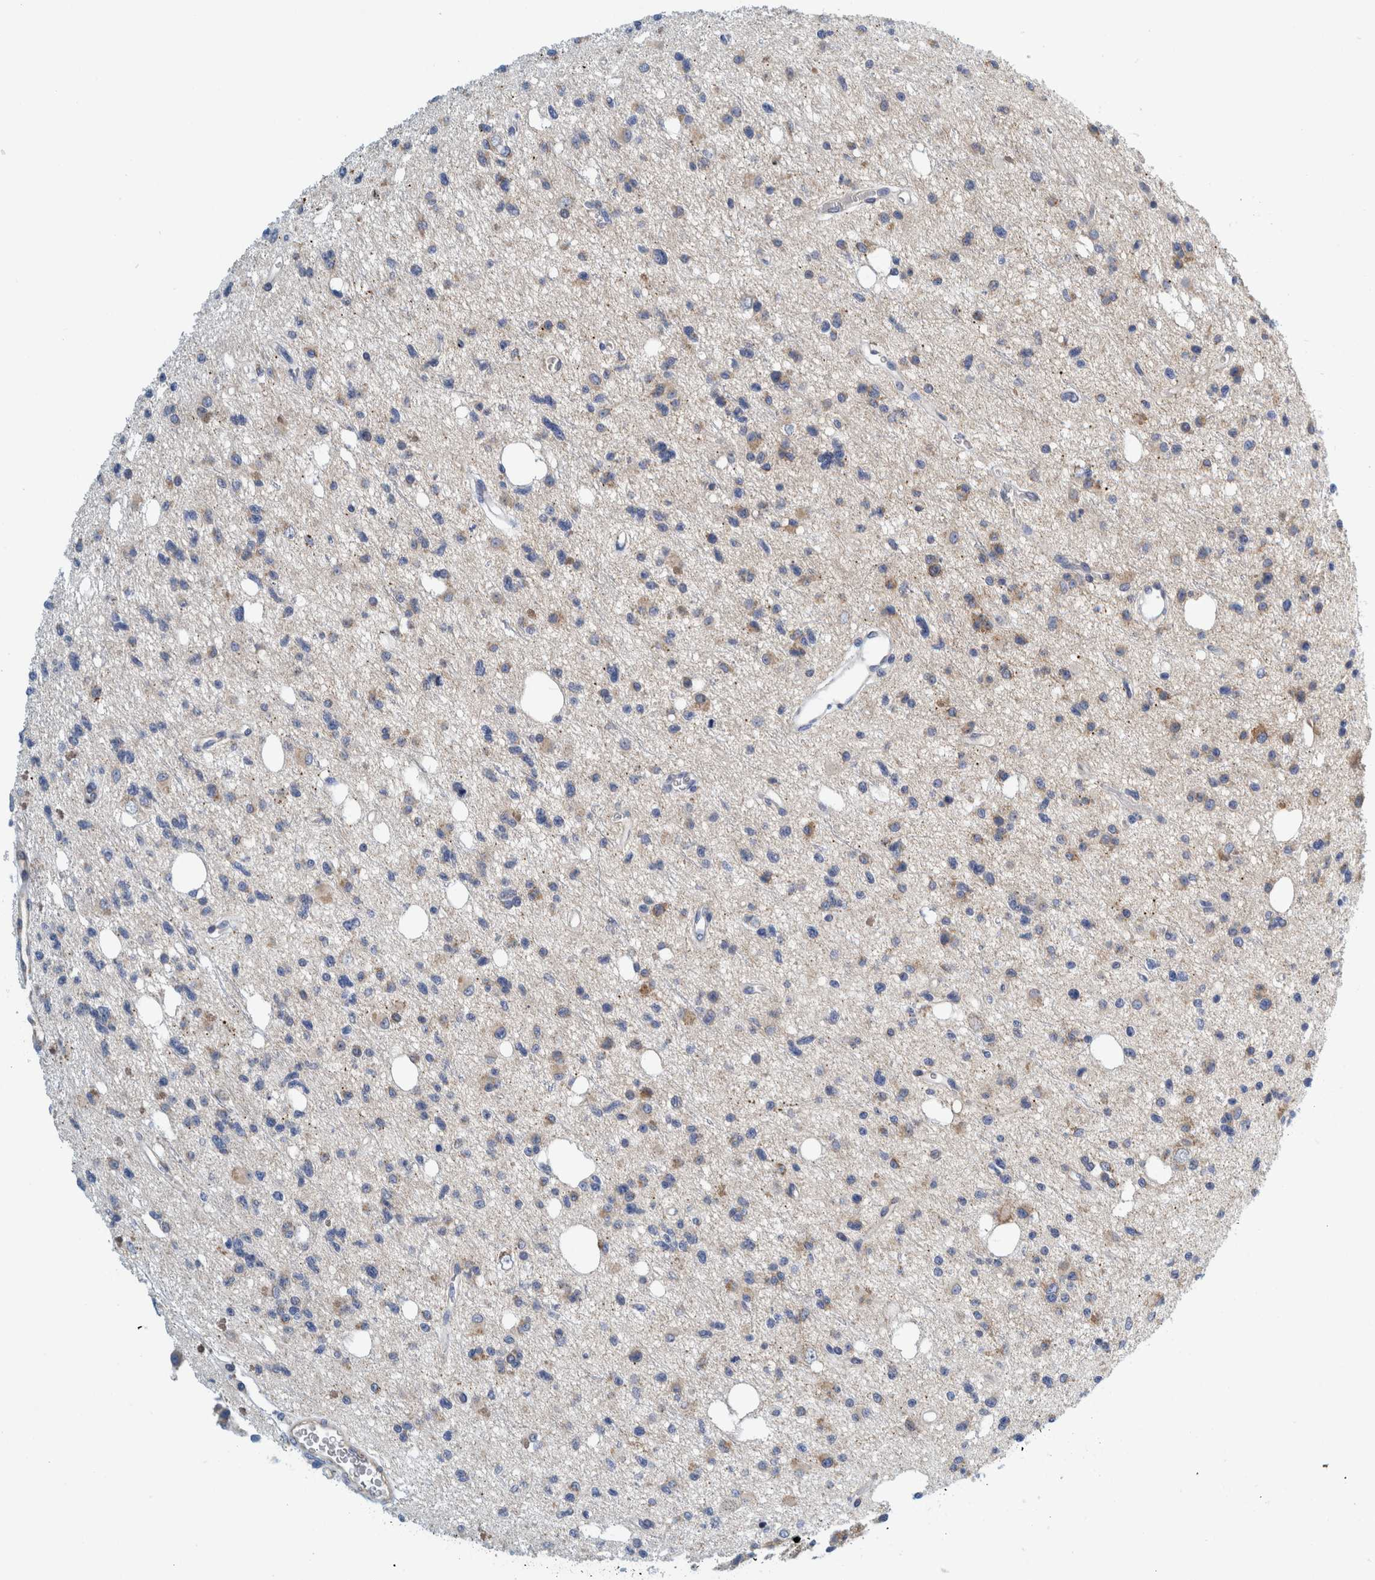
{"staining": {"intensity": "weak", "quantity": "<25%", "location": "cytoplasmic/membranous"}, "tissue": "glioma", "cell_type": "Tumor cells", "image_type": "cancer", "snomed": [{"axis": "morphology", "description": "Glioma, malignant, High grade"}, {"axis": "topography", "description": "Brain"}], "caption": "Immunohistochemical staining of glioma displays no significant expression in tumor cells.", "gene": "ZNF324B", "patient": {"sex": "female", "age": 62}}